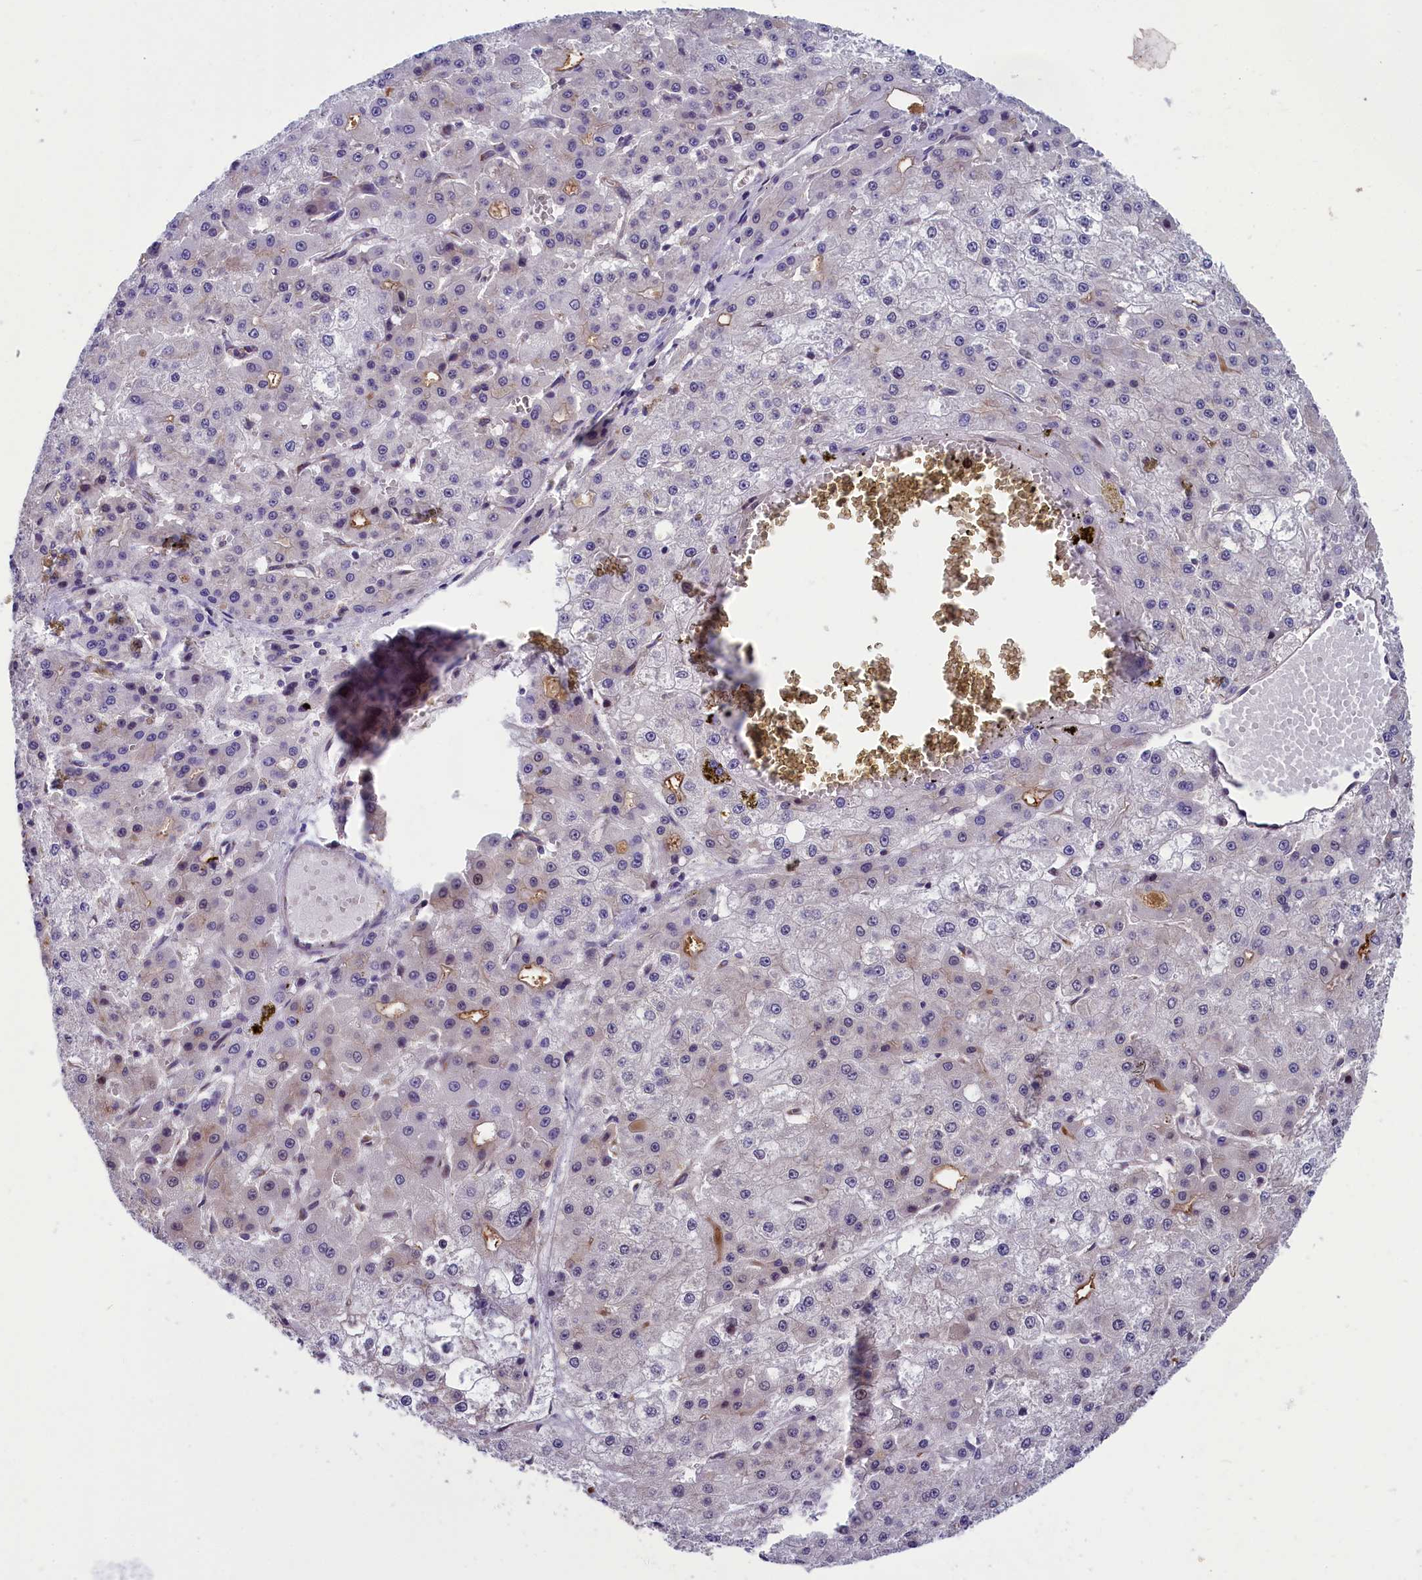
{"staining": {"intensity": "negative", "quantity": "none", "location": "none"}, "tissue": "liver cancer", "cell_type": "Tumor cells", "image_type": "cancer", "snomed": [{"axis": "morphology", "description": "Carcinoma, Hepatocellular, NOS"}, {"axis": "topography", "description": "Liver"}], "caption": "Liver hepatocellular carcinoma stained for a protein using immunohistochemistry displays no expression tumor cells.", "gene": "ABCC8", "patient": {"sex": "male", "age": 47}}